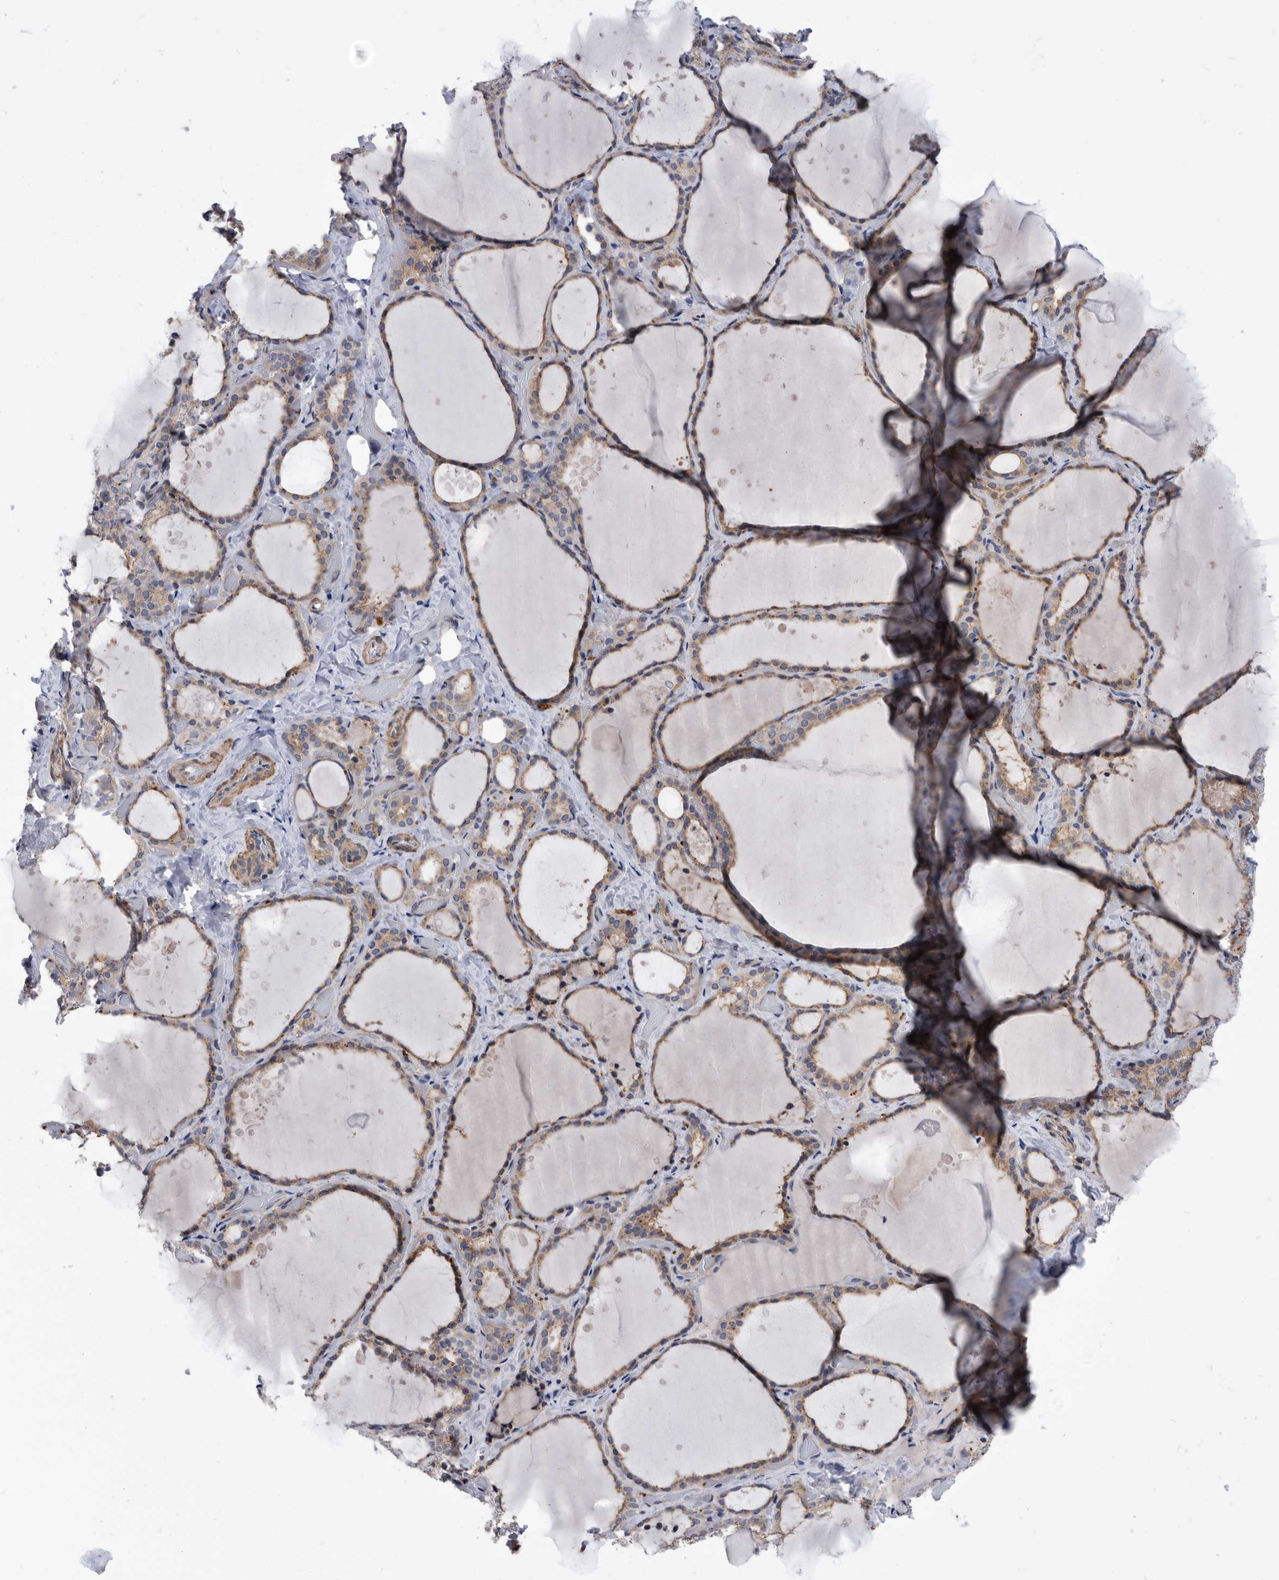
{"staining": {"intensity": "moderate", "quantity": ">75%", "location": "cytoplasmic/membranous"}, "tissue": "thyroid gland", "cell_type": "Glandular cells", "image_type": "normal", "snomed": [{"axis": "morphology", "description": "Normal tissue, NOS"}, {"axis": "topography", "description": "Thyroid gland"}], "caption": "Immunohistochemical staining of benign thyroid gland exhibits >75% levels of moderate cytoplasmic/membranous protein expression in approximately >75% of glandular cells. (IHC, brightfield microscopy, high magnification).", "gene": "BAIAP3", "patient": {"sex": "female", "age": 44}}